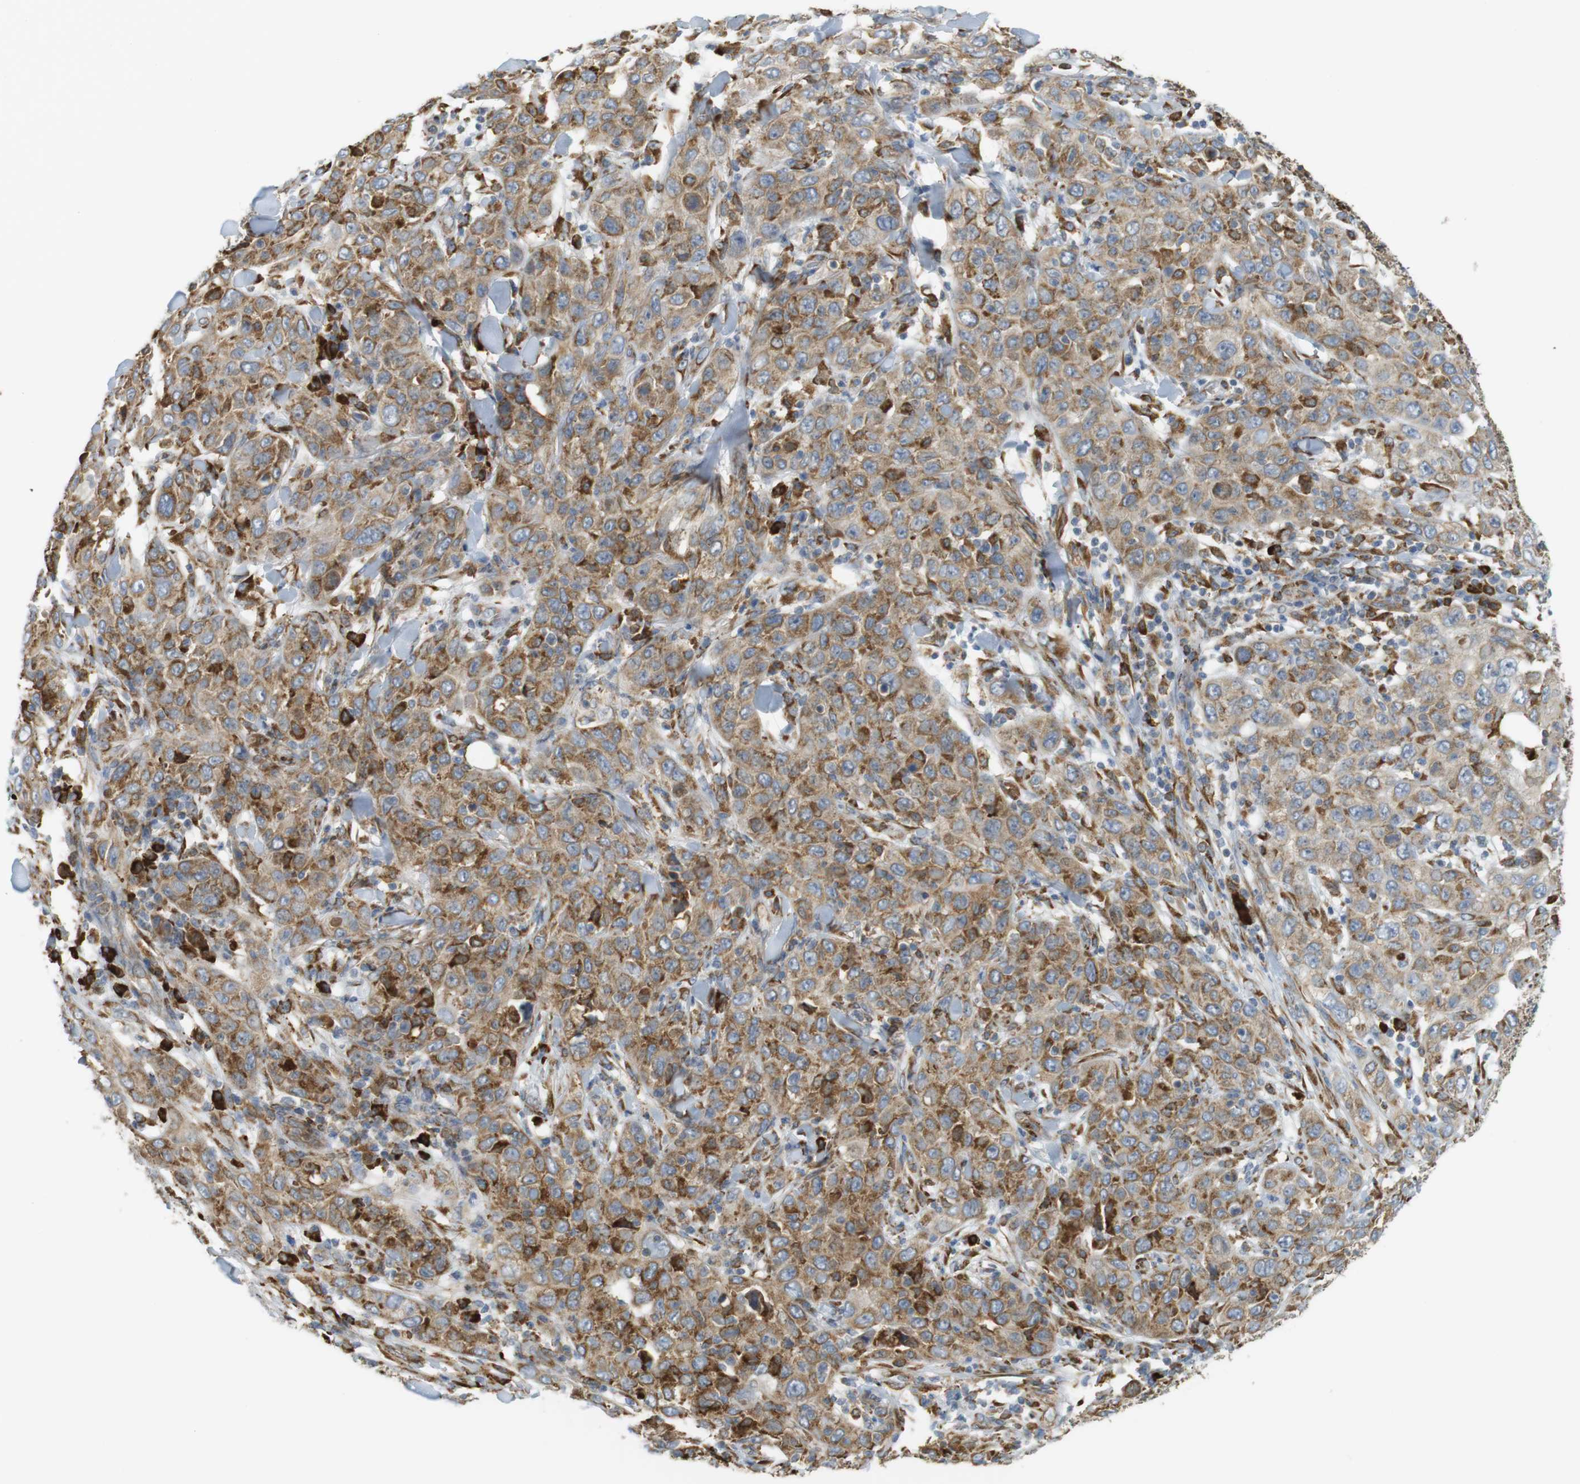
{"staining": {"intensity": "moderate", "quantity": "25%-75%", "location": "cytoplasmic/membranous"}, "tissue": "skin cancer", "cell_type": "Tumor cells", "image_type": "cancer", "snomed": [{"axis": "morphology", "description": "Squamous cell carcinoma, NOS"}, {"axis": "topography", "description": "Skin"}], "caption": "Tumor cells reveal medium levels of moderate cytoplasmic/membranous positivity in approximately 25%-75% of cells in squamous cell carcinoma (skin).", "gene": "MBOAT2", "patient": {"sex": "female", "age": 88}}